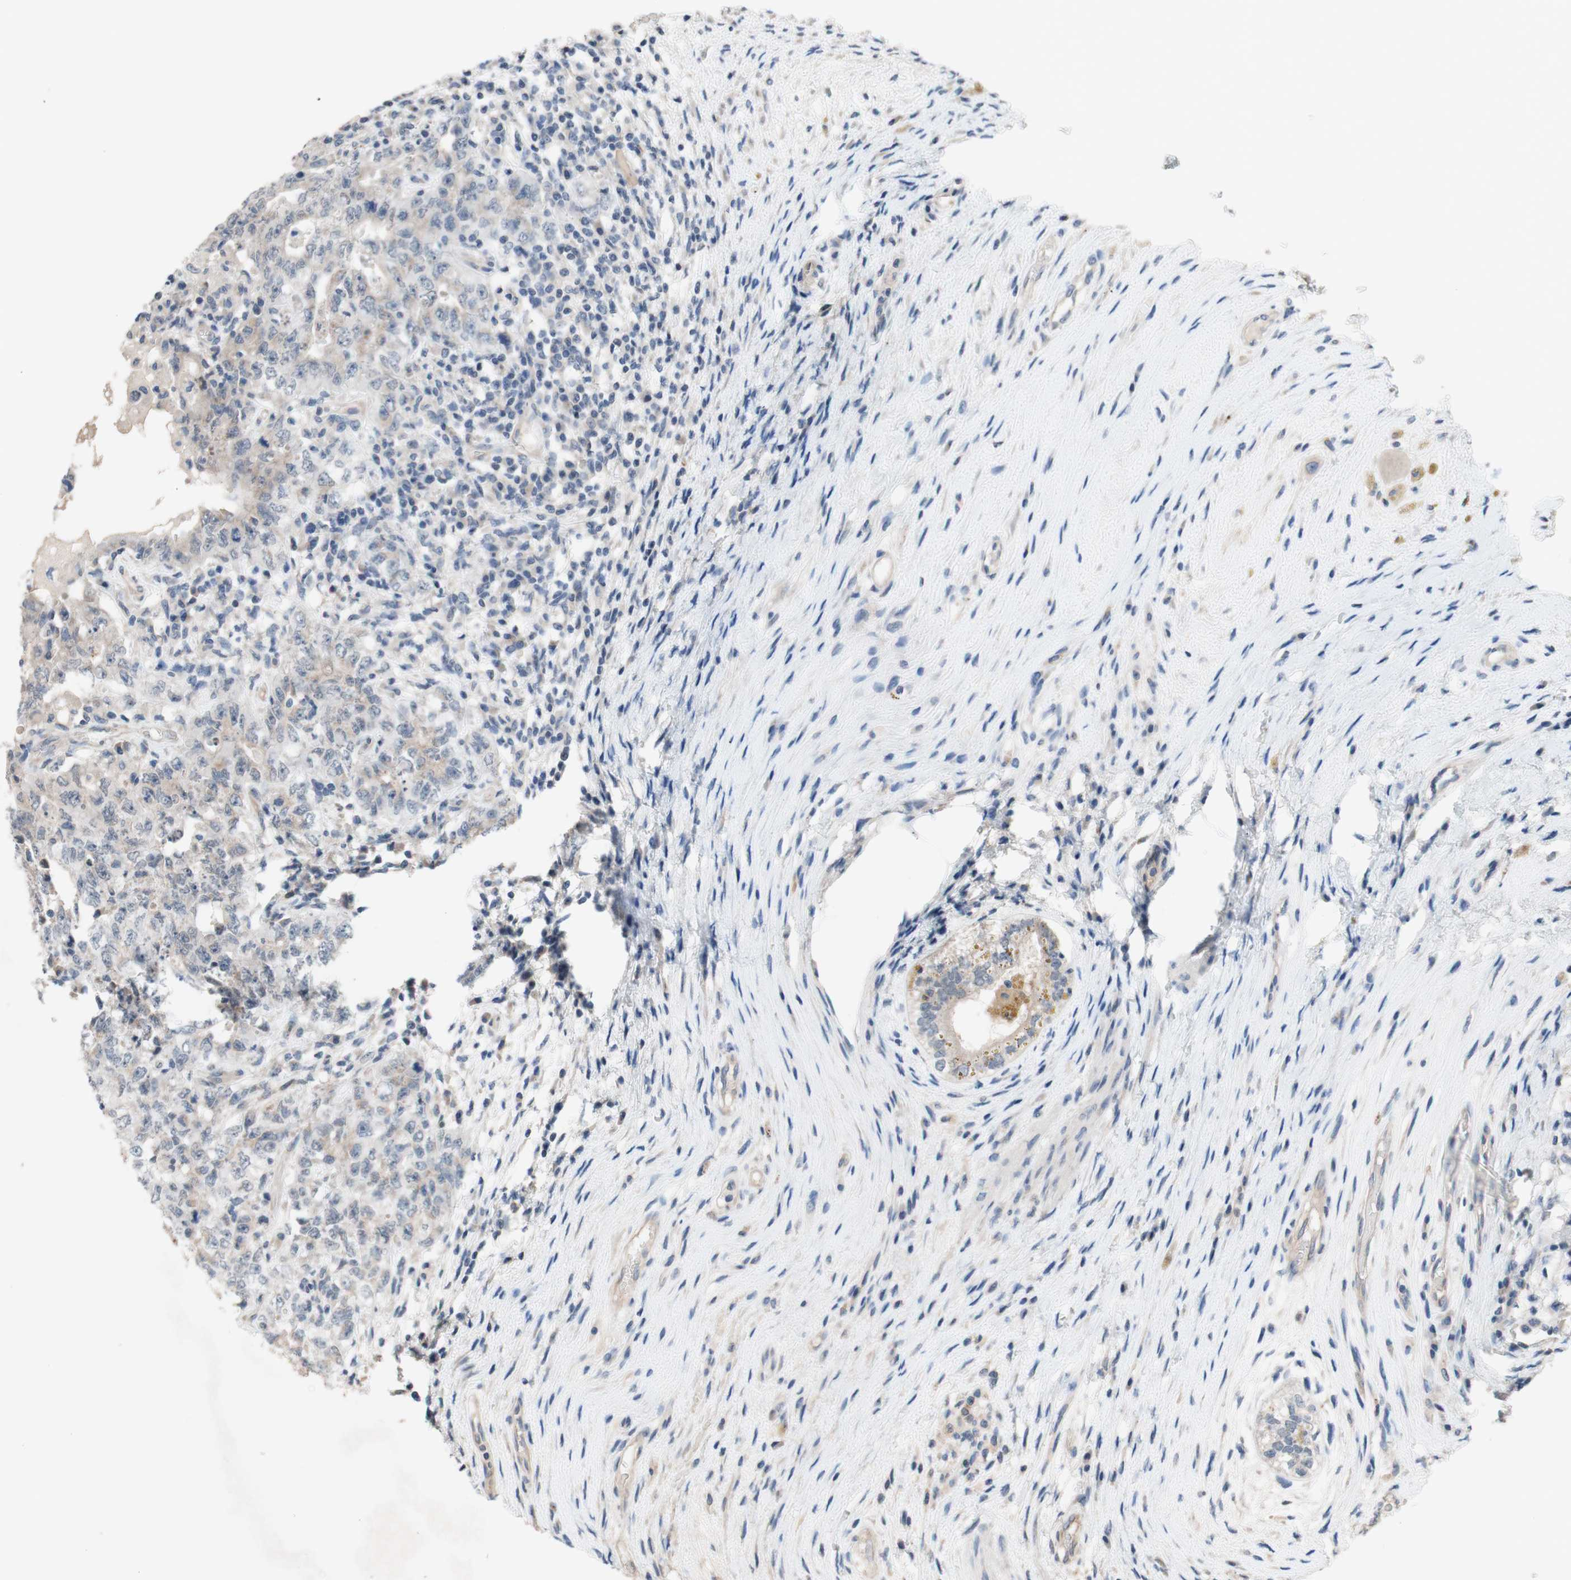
{"staining": {"intensity": "weak", "quantity": "25%-75%", "location": "cytoplasmic/membranous"}, "tissue": "testis cancer", "cell_type": "Tumor cells", "image_type": "cancer", "snomed": [{"axis": "morphology", "description": "Carcinoma, Embryonal, NOS"}, {"axis": "topography", "description": "Testis"}], "caption": "Weak cytoplasmic/membranous positivity is present in about 25%-75% of tumor cells in embryonal carcinoma (testis).", "gene": "CD55", "patient": {"sex": "male", "age": 26}}